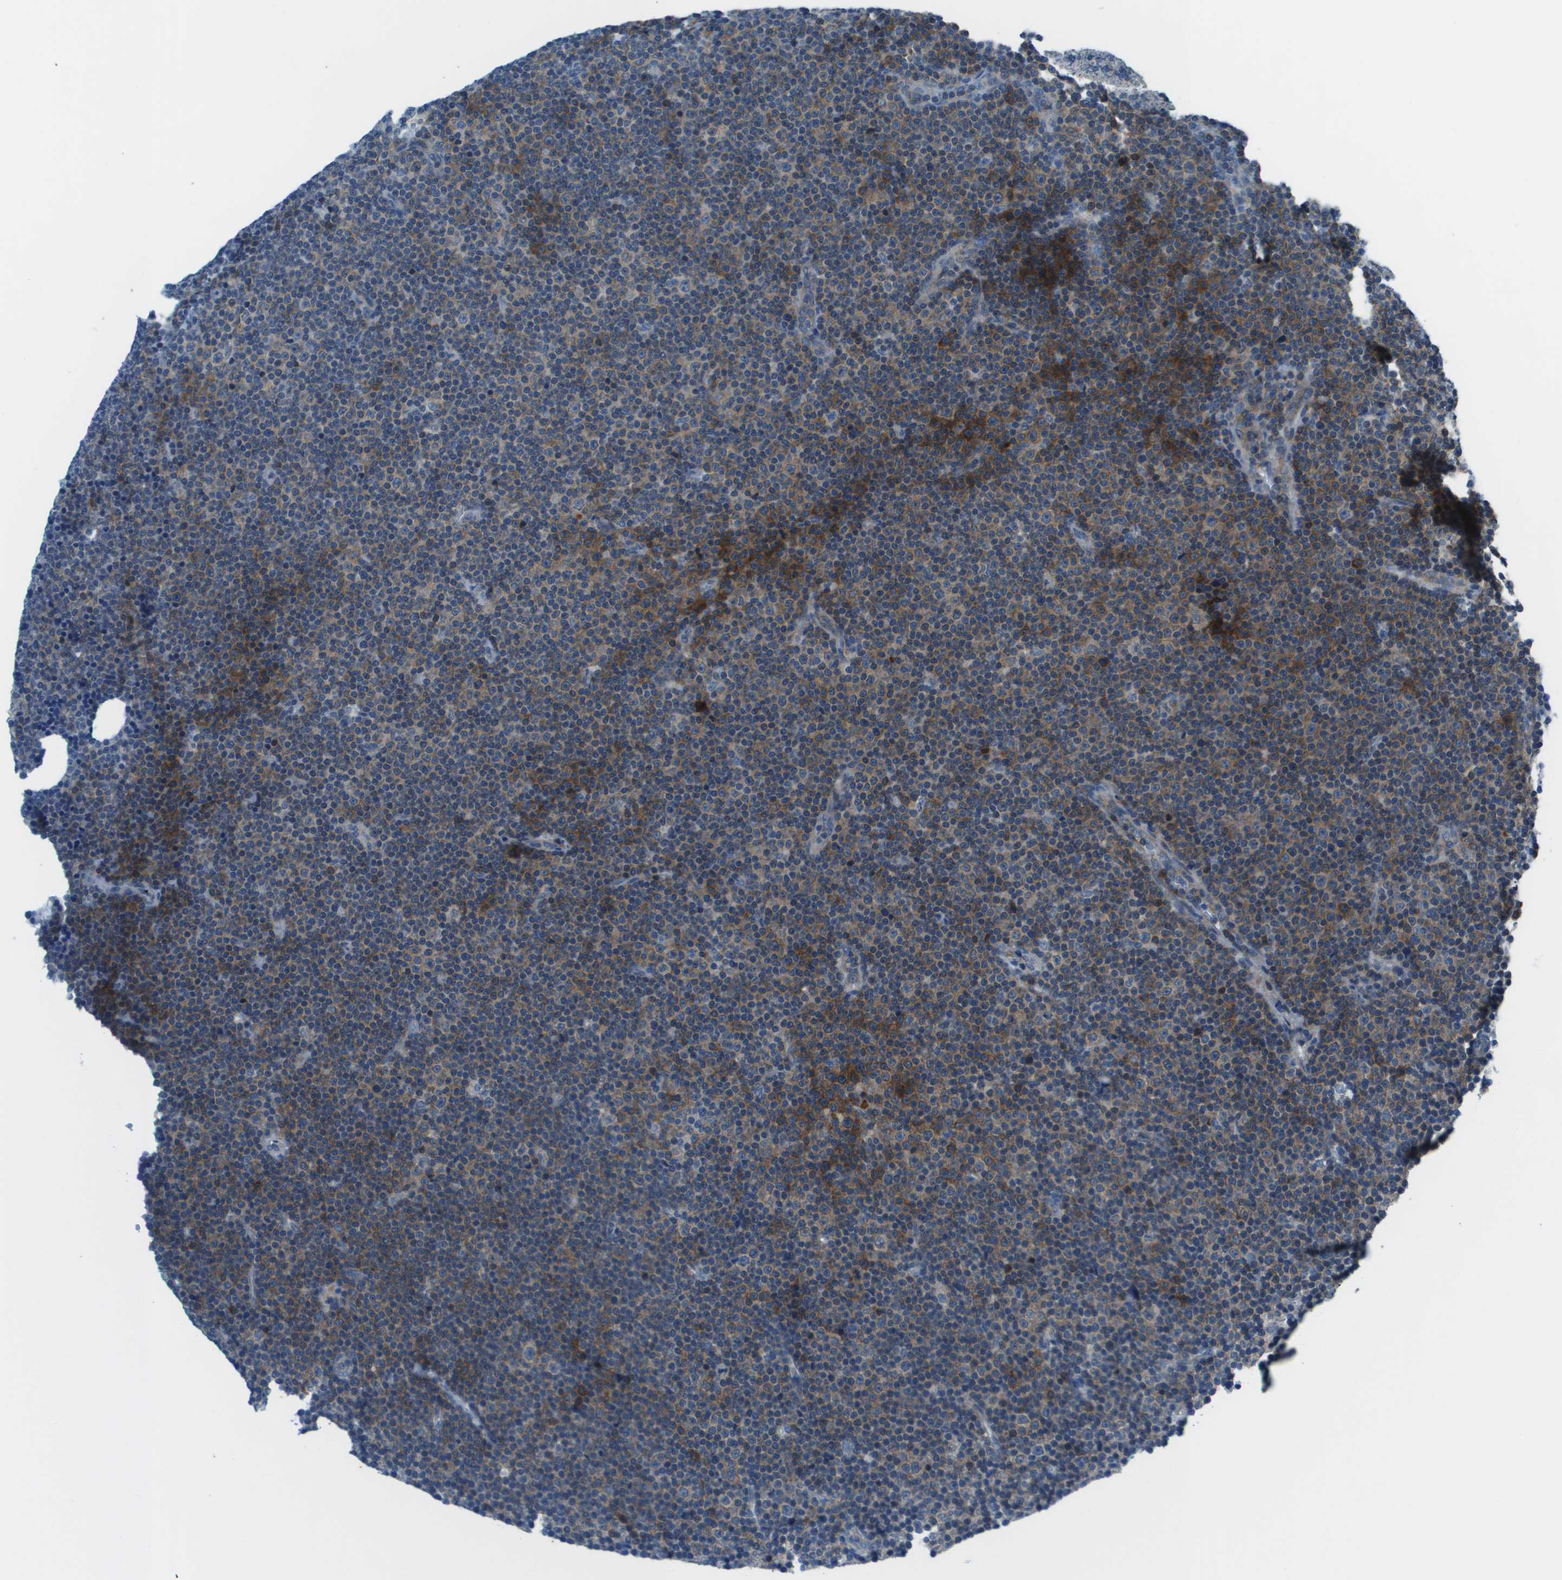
{"staining": {"intensity": "weak", "quantity": "25%-75%", "location": "cytoplasmic/membranous"}, "tissue": "lymphoma", "cell_type": "Tumor cells", "image_type": "cancer", "snomed": [{"axis": "morphology", "description": "Malignant lymphoma, non-Hodgkin's type, Low grade"}, {"axis": "topography", "description": "Lymph node"}], "caption": "The image demonstrates a brown stain indicating the presence of a protein in the cytoplasmic/membranous of tumor cells in lymphoma. (DAB (3,3'-diaminobenzidine) IHC, brown staining for protein, blue staining for nuclei).", "gene": "STIP1", "patient": {"sex": "female", "age": 67}}